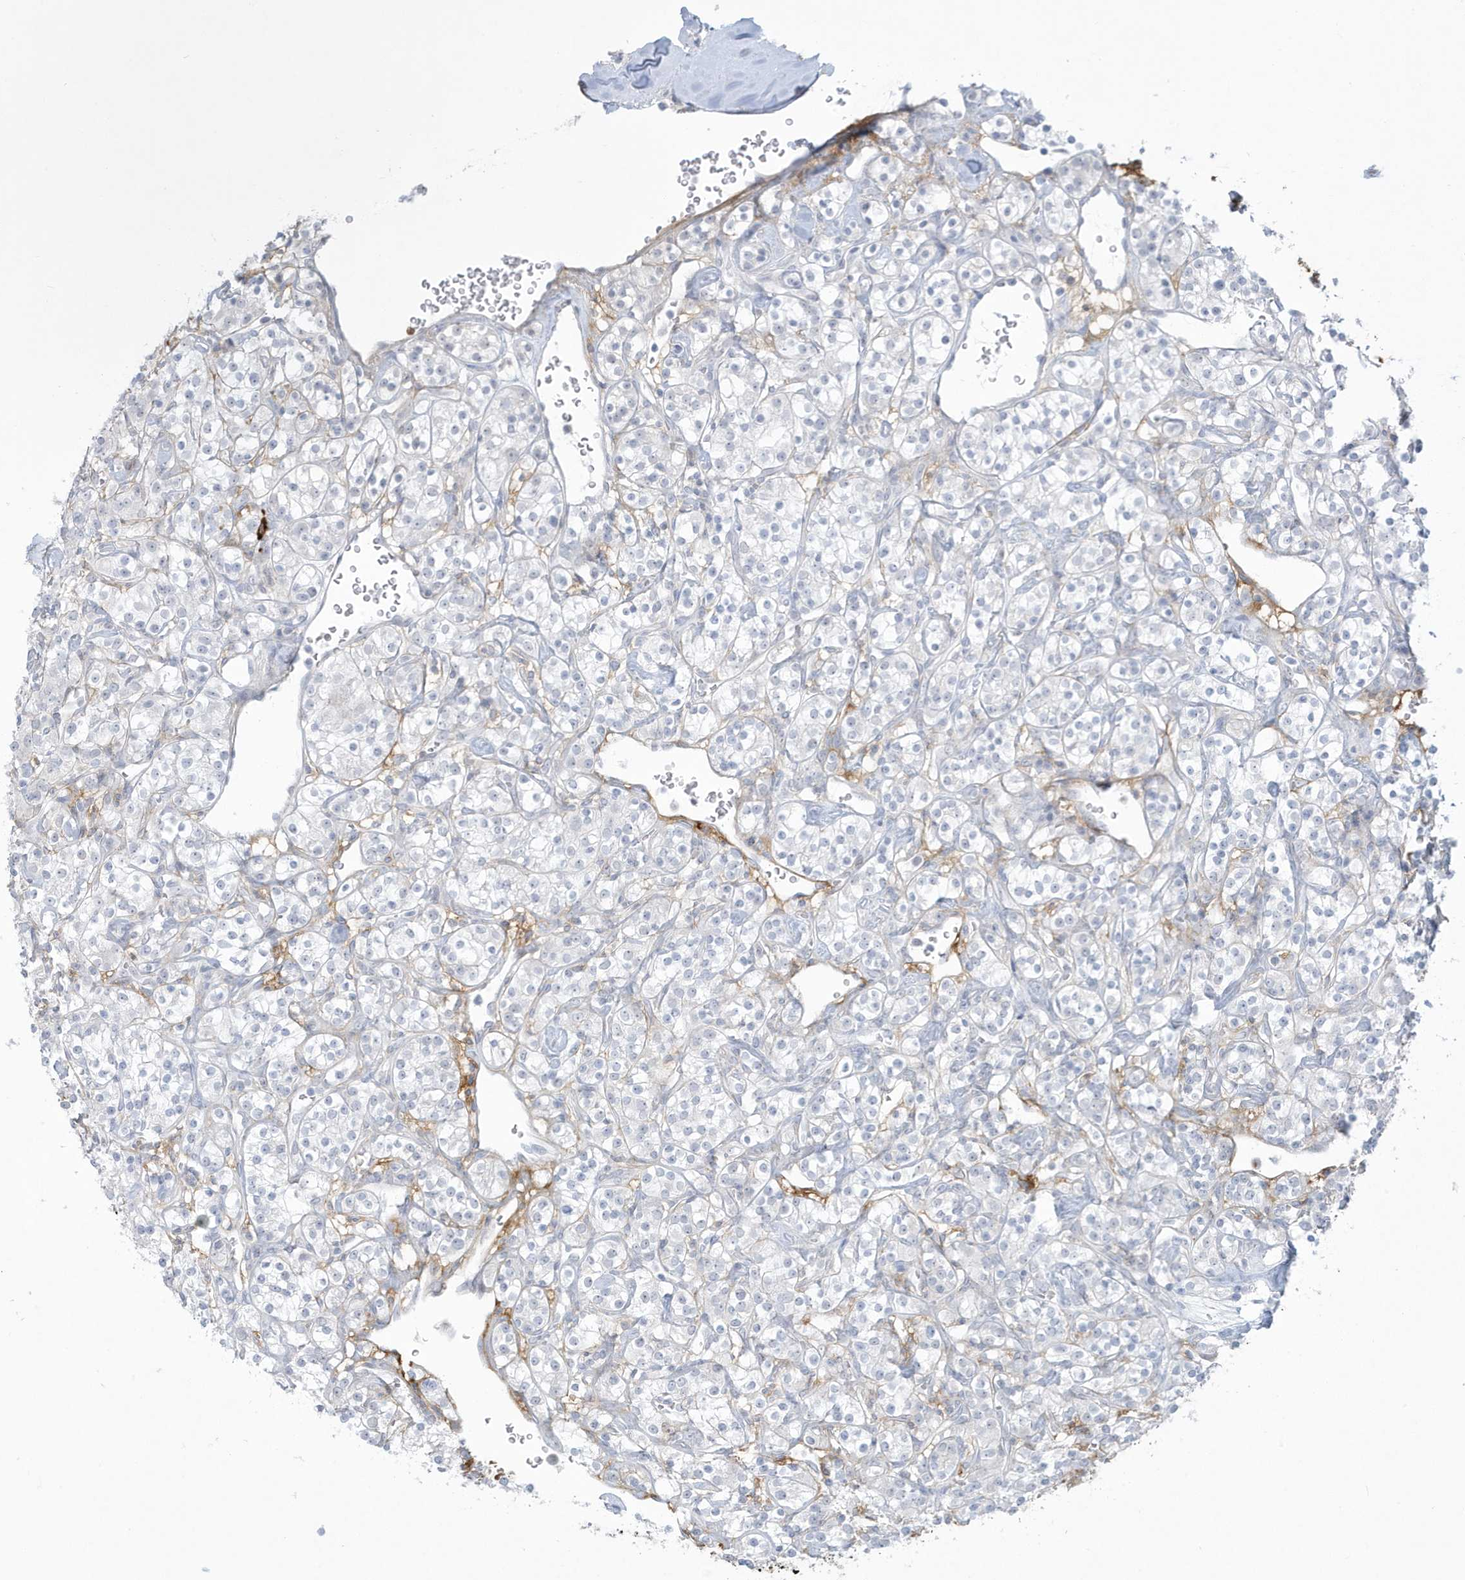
{"staining": {"intensity": "negative", "quantity": "none", "location": "none"}, "tissue": "renal cancer", "cell_type": "Tumor cells", "image_type": "cancer", "snomed": [{"axis": "morphology", "description": "Adenocarcinoma, NOS"}, {"axis": "topography", "description": "Kidney"}], "caption": "Renal adenocarcinoma was stained to show a protein in brown. There is no significant positivity in tumor cells.", "gene": "HERC6", "patient": {"sex": "male", "age": 77}}